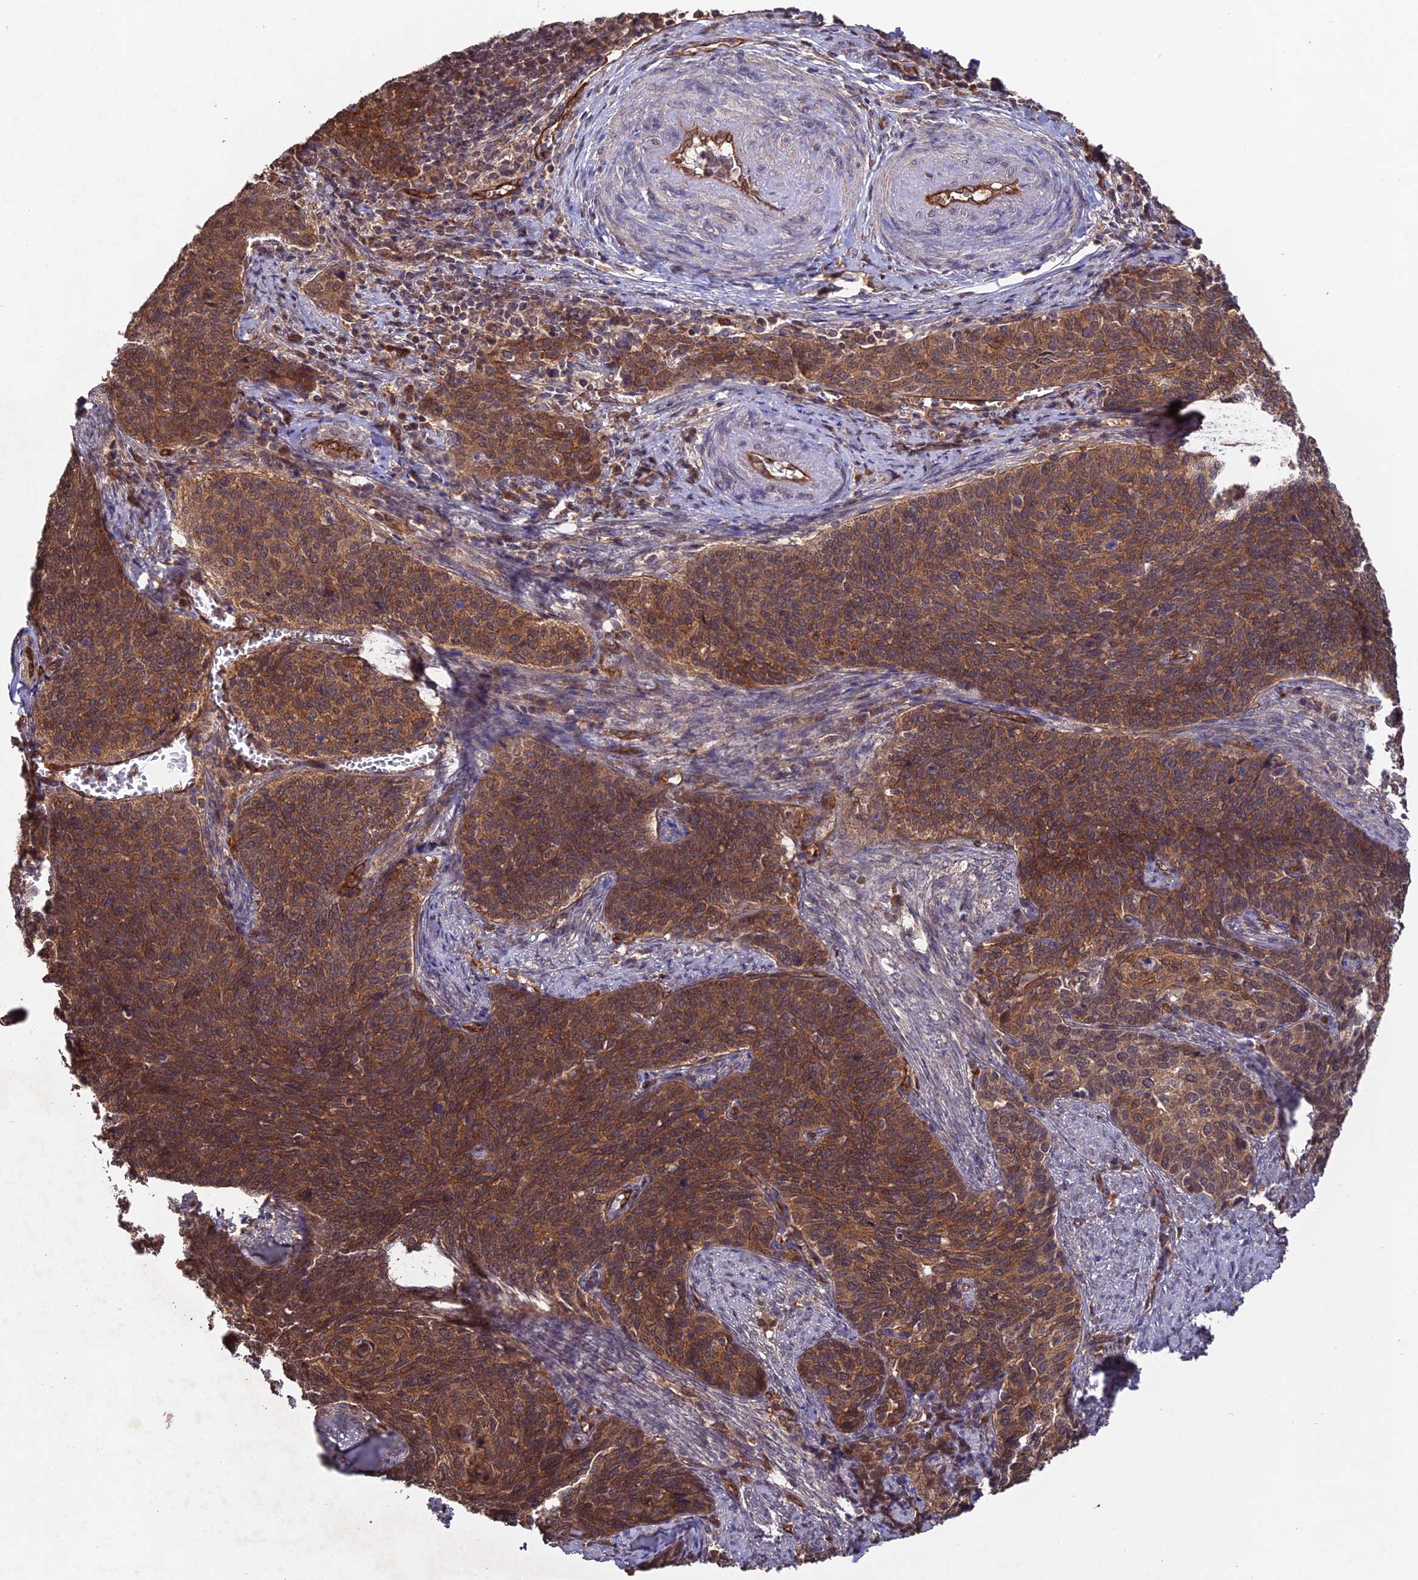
{"staining": {"intensity": "moderate", "quantity": ">75%", "location": "cytoplasmic/membranous"}, "tissue": "cervical cancer", "cell_type": "Tumor cells", "image_type": "cancer", "snomed": [{"axis": "morphology", "description": "Squamous cell carcinoma, NOS"}, {"axis": "topography", "description": "Cervix"}], "caption": "Immunohistochemistry (IHC) (DAB) staining of cervical squamous cell carcinoma exhibits moderate cytoplasmic/membranous protein positivity in about >75% of tumor cells.", "gene": "RALGAPA2", "patient": {"sex": "female", "age": 39}}